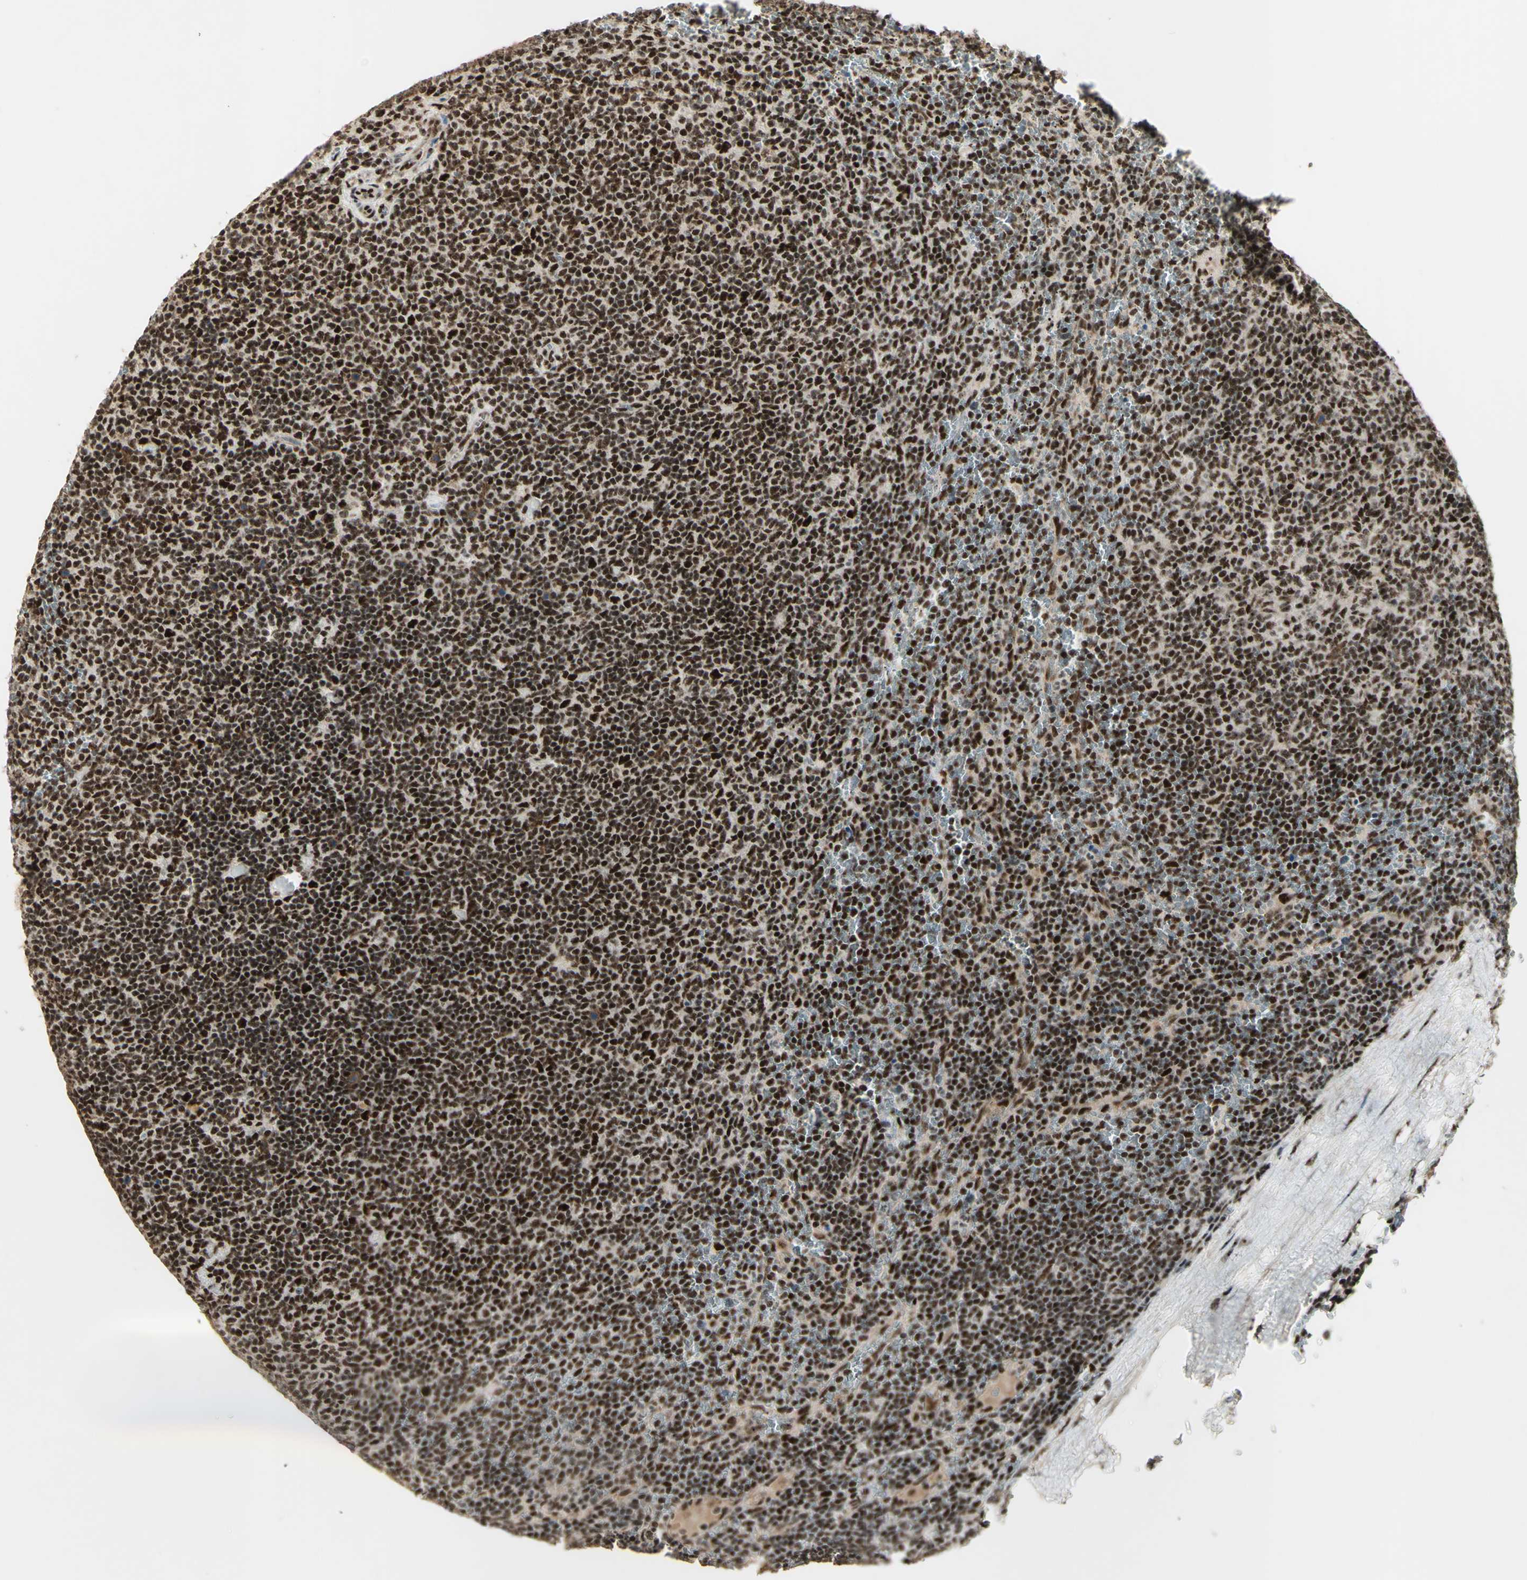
{"staining": {"intensity": "strong", "quantity": ">75%", "location": "nuclear"}, "tissue": "lymphoma", "cell_type": "Tumor cells", "image_type": "cancer", "snomed": [{"axis": "morphology", "description": "Malignant lymphoma, non-Hodgkin's type, Low grade"}, {"axis": "topography", "description": "Spleen"}], "caption": "IHC staining of lymphoma, which demonstrates high levels of strong nuclear staining in approximately >75% of tumor cells indicating strong nuclear protein staining. The staining was performed using DAB (brown) for protein detection and nuclei were counterstained in hematoxylin (blue).", "gene": "DHX9", "patient": {"sex": "female", "age": 50}}